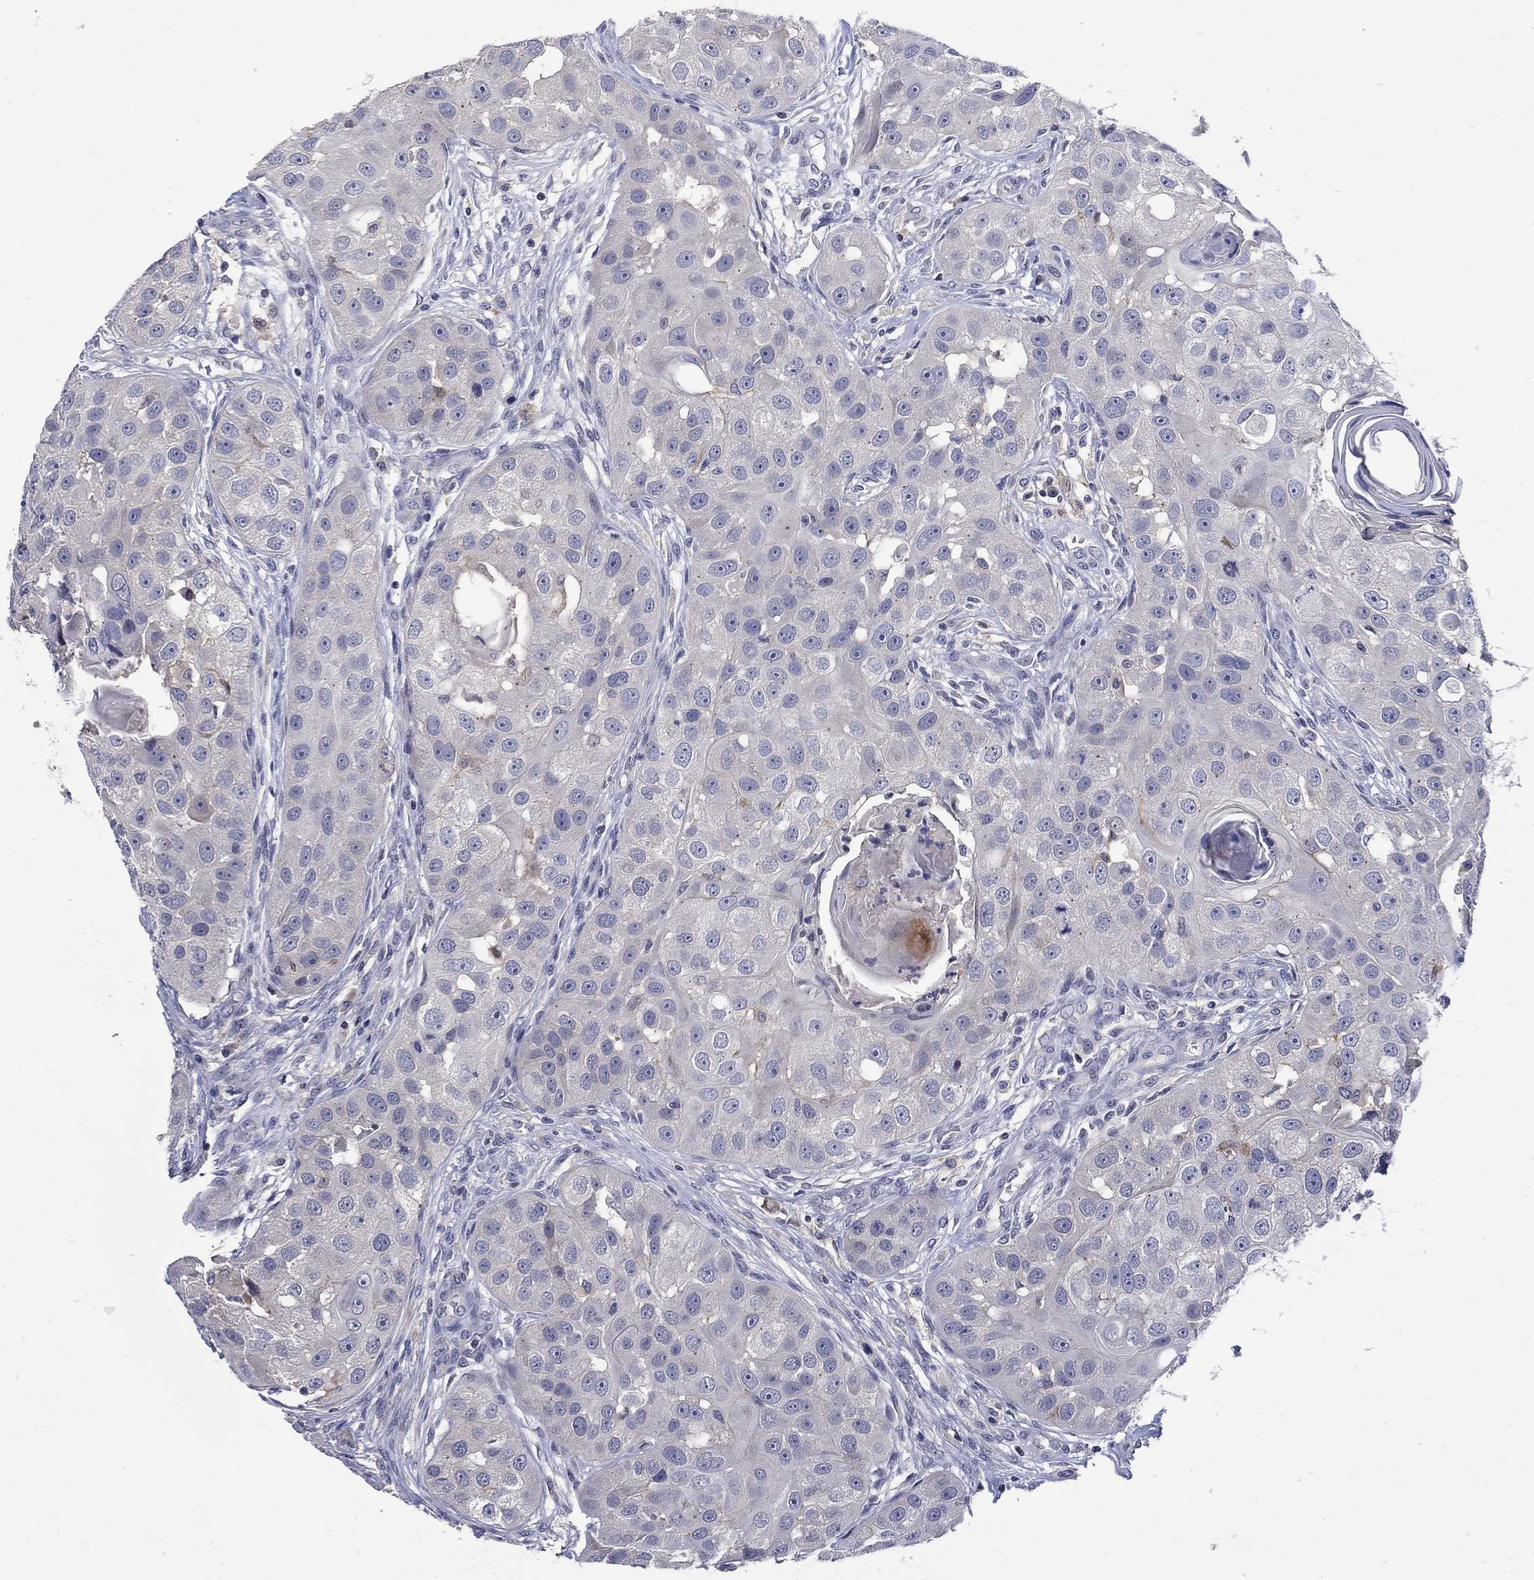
{"staining": {"intensity": "negative", "quantity": "none", "location": "none"}, "tissue": "head and neck cancer", "cell_type": "Tumor cells", "image_type": "cancer", "snomed": [{"axis": "morphology", "description": "Normal tissue, NOS"}, {"axis": "morphology", "description": "Squamous cell carcinoma, NOS"}, {"axis": "topography", "description": "Skeletal muscle"}, {"axis": "topography", "description": "Head-Neck"}], "caption": "High power microscopy photomicrograph of an IHC histopathology image of head and neck cancer (squamous cell carcinoma), revealing no significant expression in tumor cells.", "gene": "CETN1", "patient": {"sex": "male", "age": 51}}